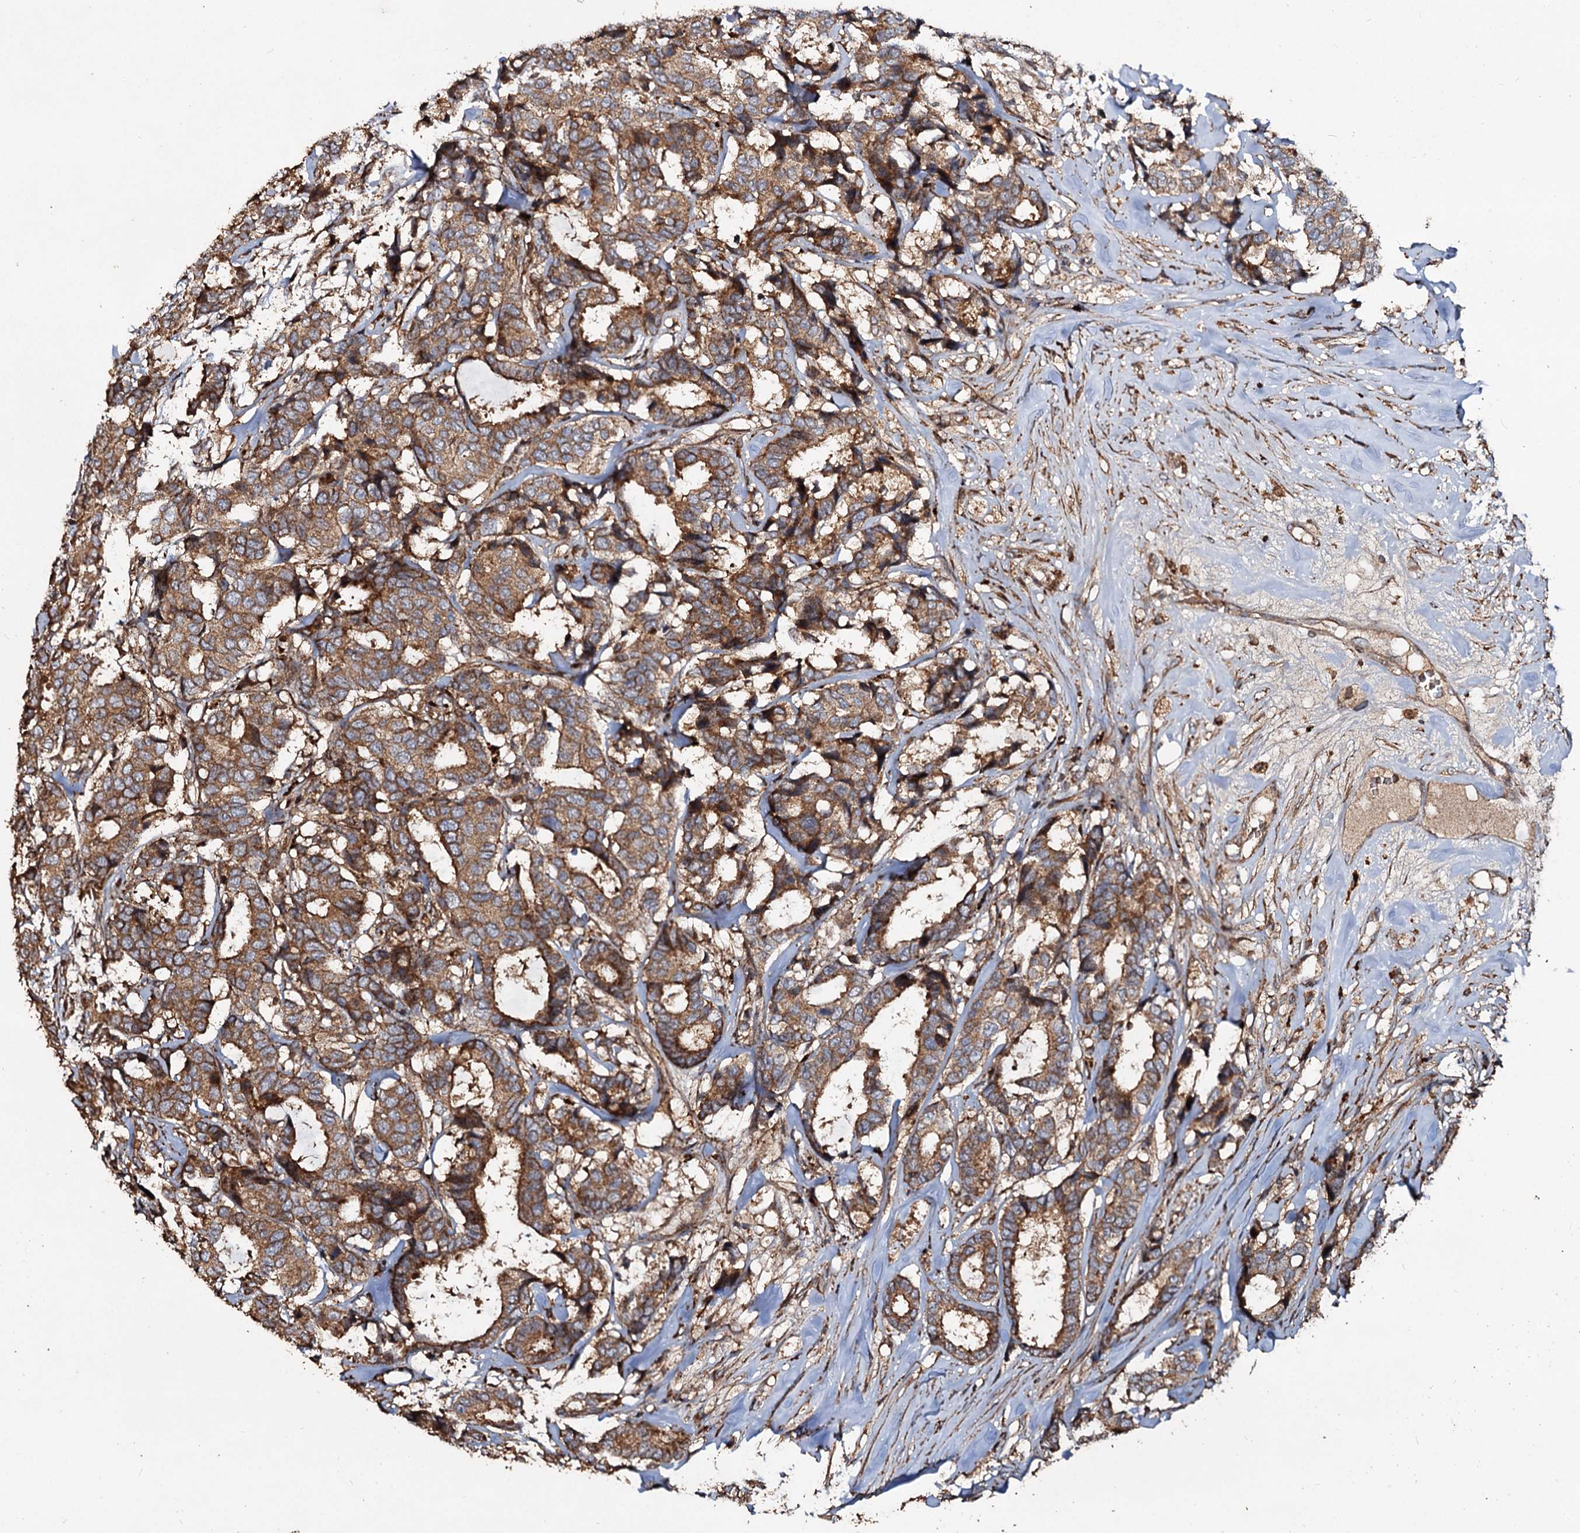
{"staining": {"intensity": "moderate", "quantity": ">75%", "location": "cytoplasmic/membranous"}, "tissue": "breast cancer", "cell_type": "Tumor cells", "image_type": "cancer", "snomed": [{"axis": "morphology", "description": "Duct carcinoma"}, {"axis": "topography", "description": "Breast"}], "caption": "Immunohistochemical staining of breast cancer displays moderate cytoplasmic/membranous protein expression in about >75% of tumor cells. The protein of interest is shown in brown color, while the nuclei are stained blue.", "gene": "NOTCH2NLA", "patient": {"sex": "female", "age": 87}}